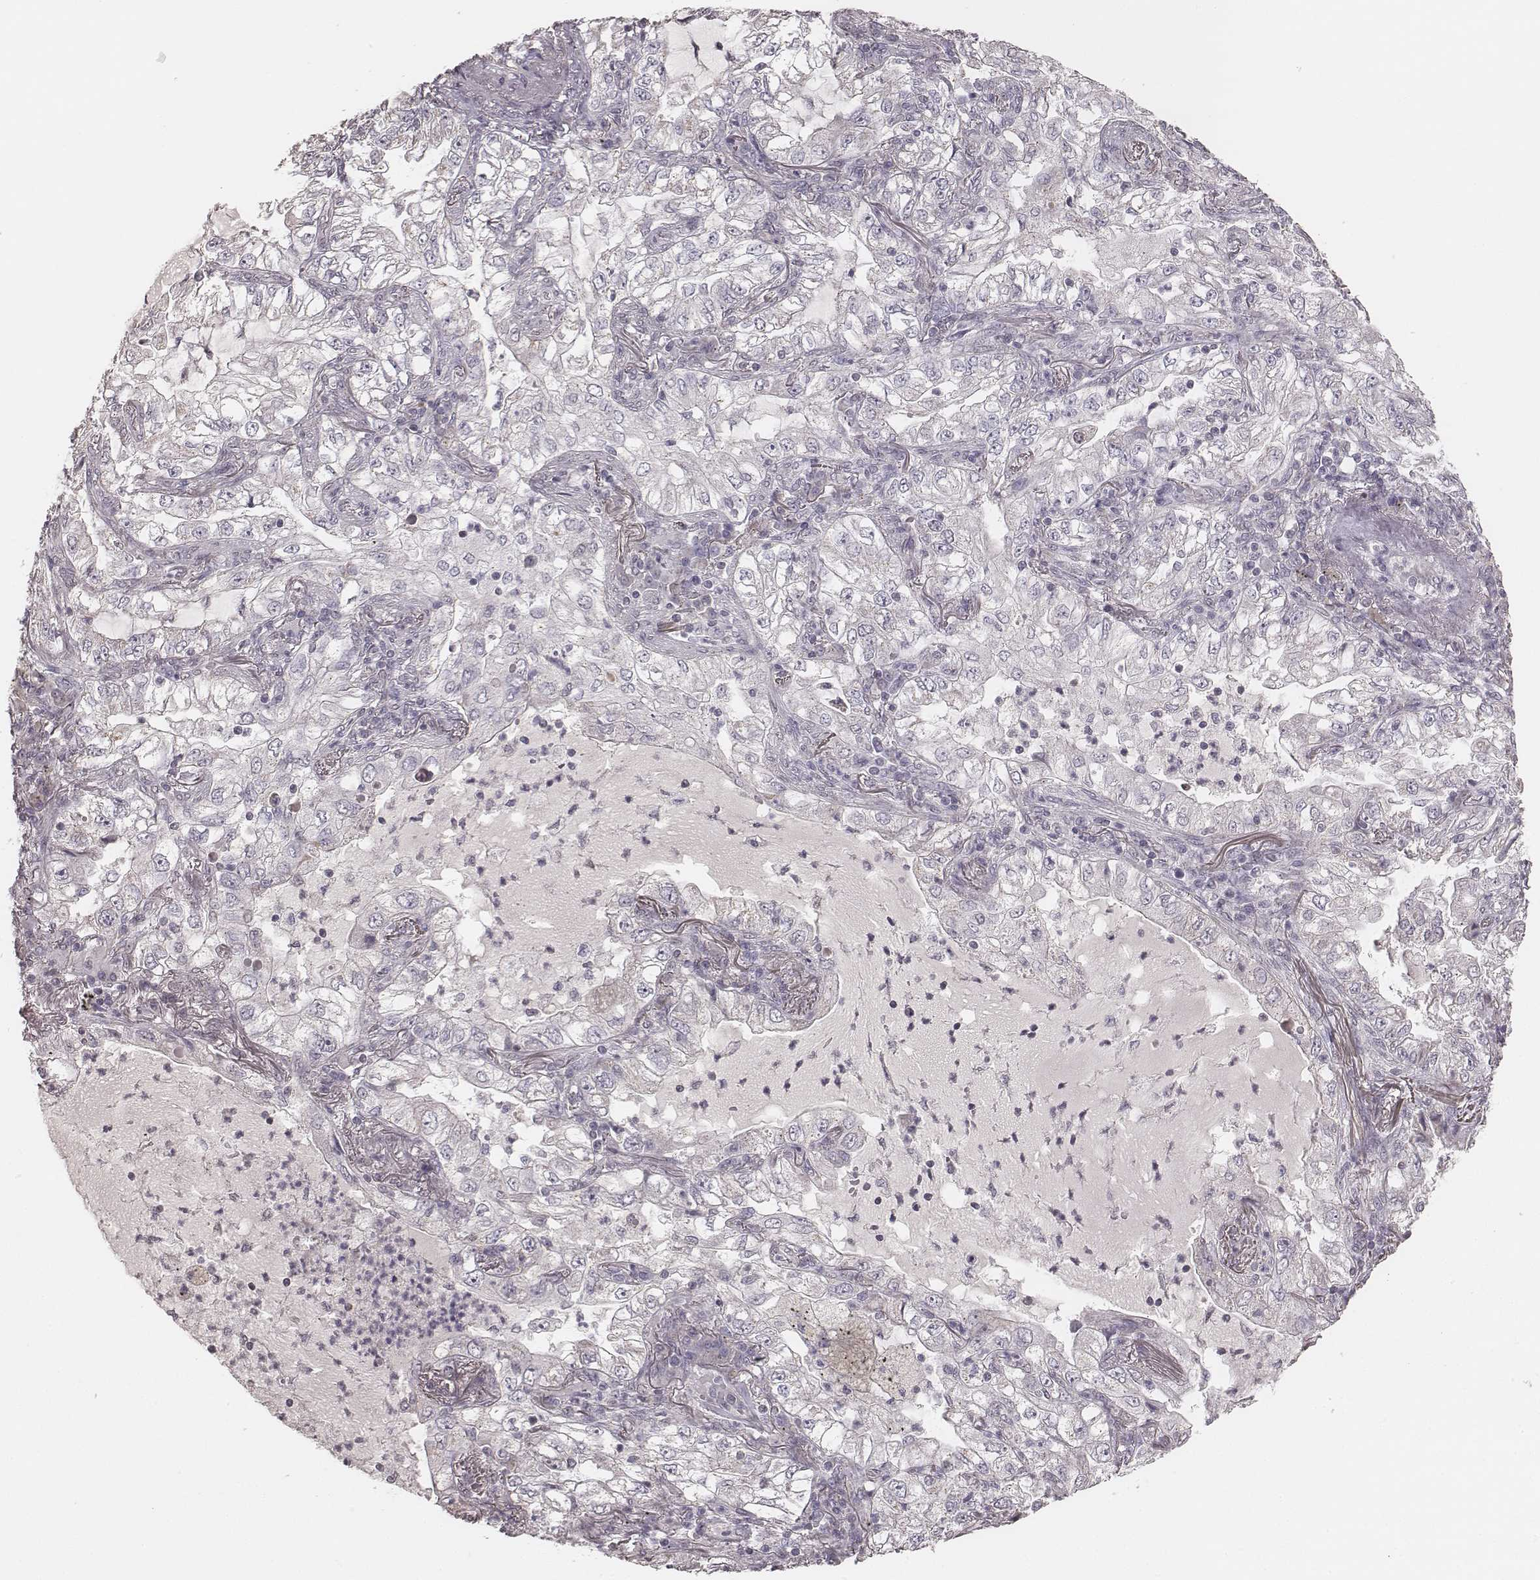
{"staining": {"intensity": "negative", "quantity": "none", "location": "none"}, "tissue": "lung cancer", "cell_type": "Tumor cells", "image_type": "cancer", "snomed": [{"axis": "morphology", "description": "Adenocarcinoma, NOS"}, {"axis": "topography", "description": "Lung"}], "caption": "This histopathology image is of lung cancer (adenocarcinoma) stained with IHC to label a protein in brown with the nuclei are counter-stained blue. There is no positivity in tumor cells.", "gene": "SLC7A4", "patient": {"sex": "female", "age": 73}}